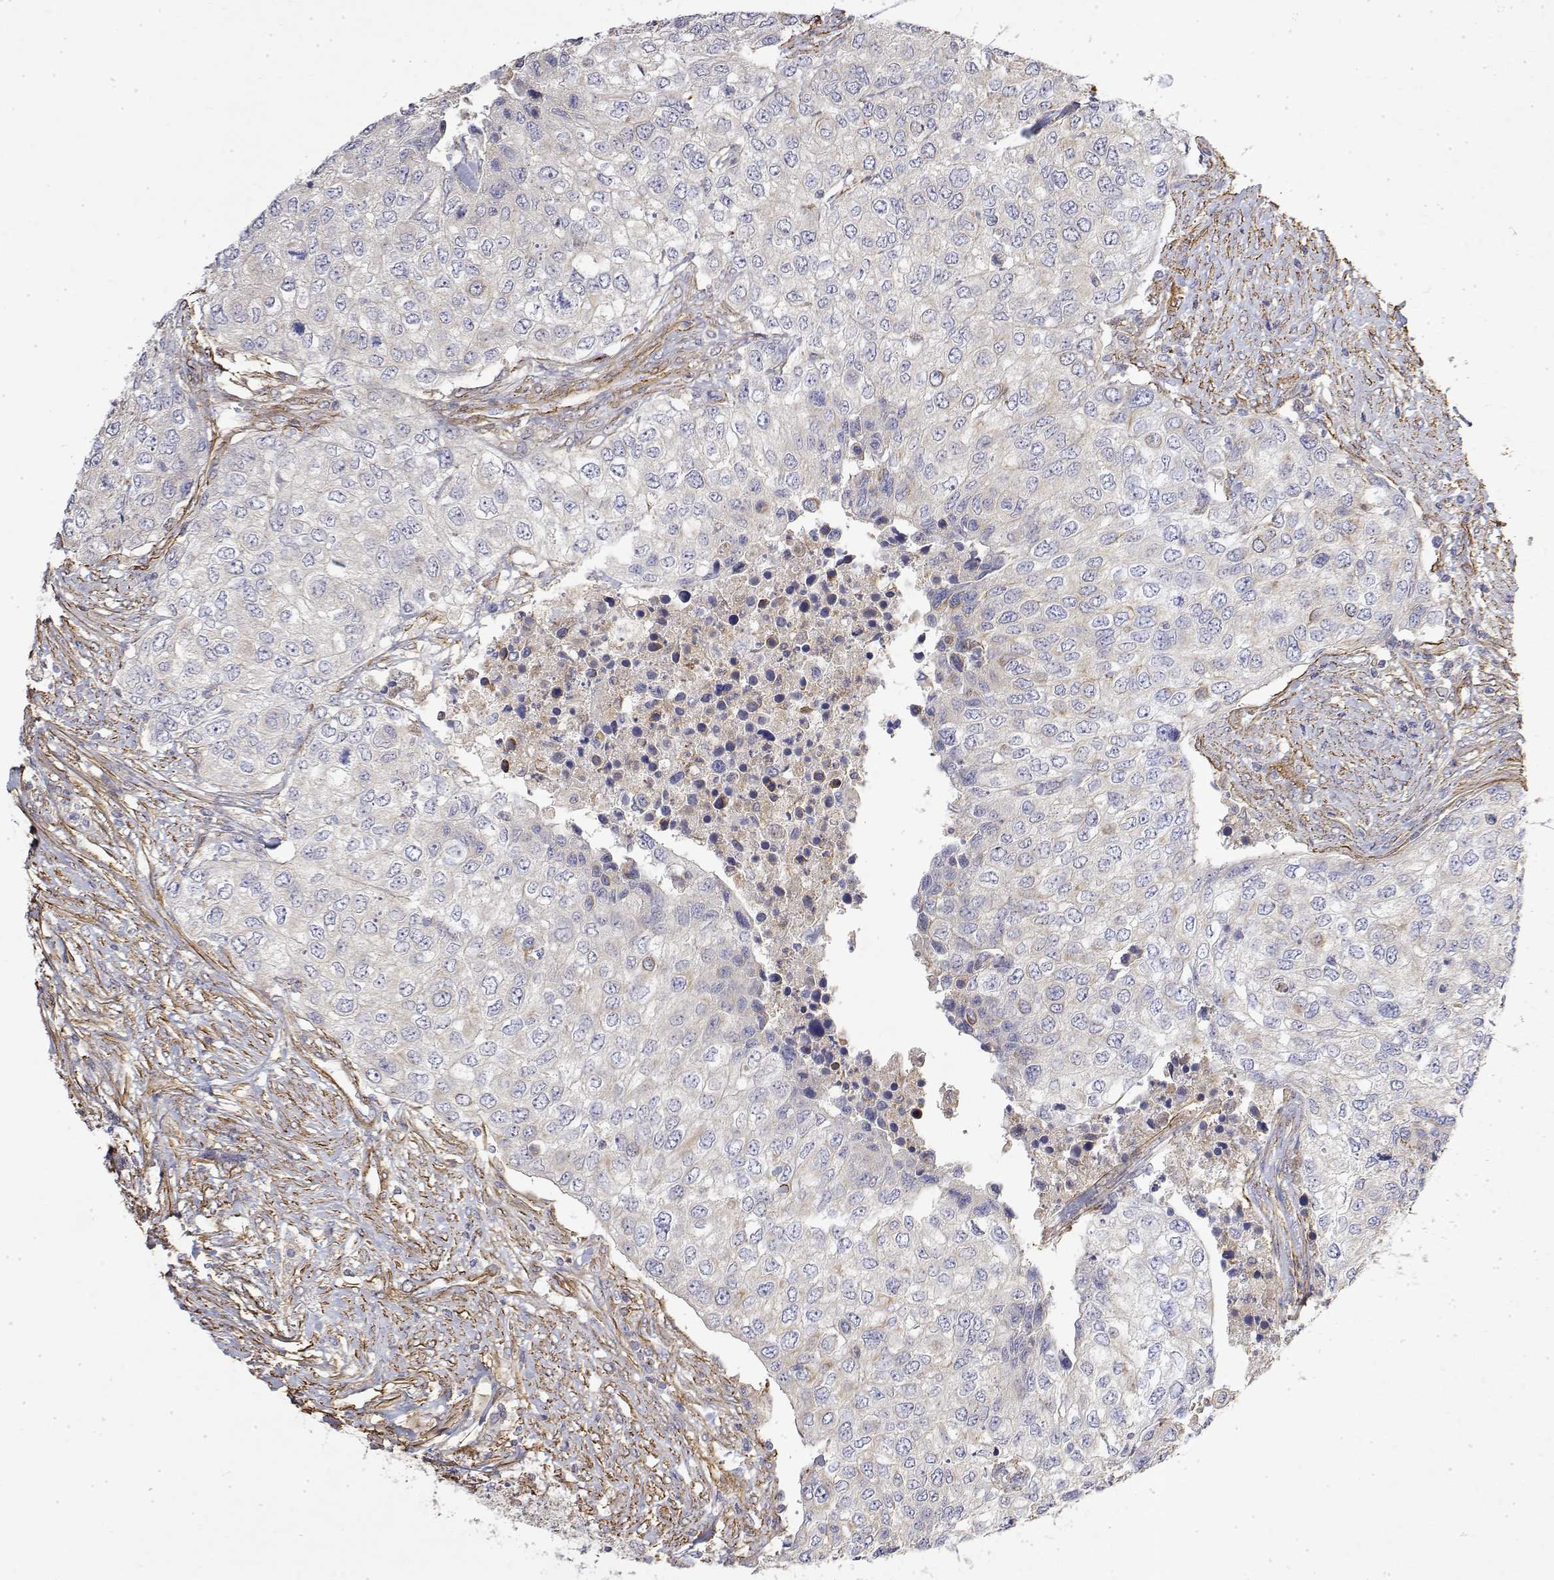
{"staining": {"intensity": "negative", "quantity": "none", "location": "none"}, "tissue": "urothelial cancer", "cell_type": "Tumor cells", "image_type": "cancer", "snomed": [{"axis": "morphology", "description": "Urothelial carcinoma, High grade"}, {"axis": "topography", "description": "Urinary bladder"}], "caption": "A high-resolution micrograph shows immunohistochemistry (IHC) staining of high-grade urothelial carcinoma, which demonstrates no significant expression in tumor cells. (DAB (3,3'-diaminobenzidine) IHC visualized using brightfield microscopy, high magnification).", "gene": "SOWAHD", "patient": {"sex": "female", "age": 78}}